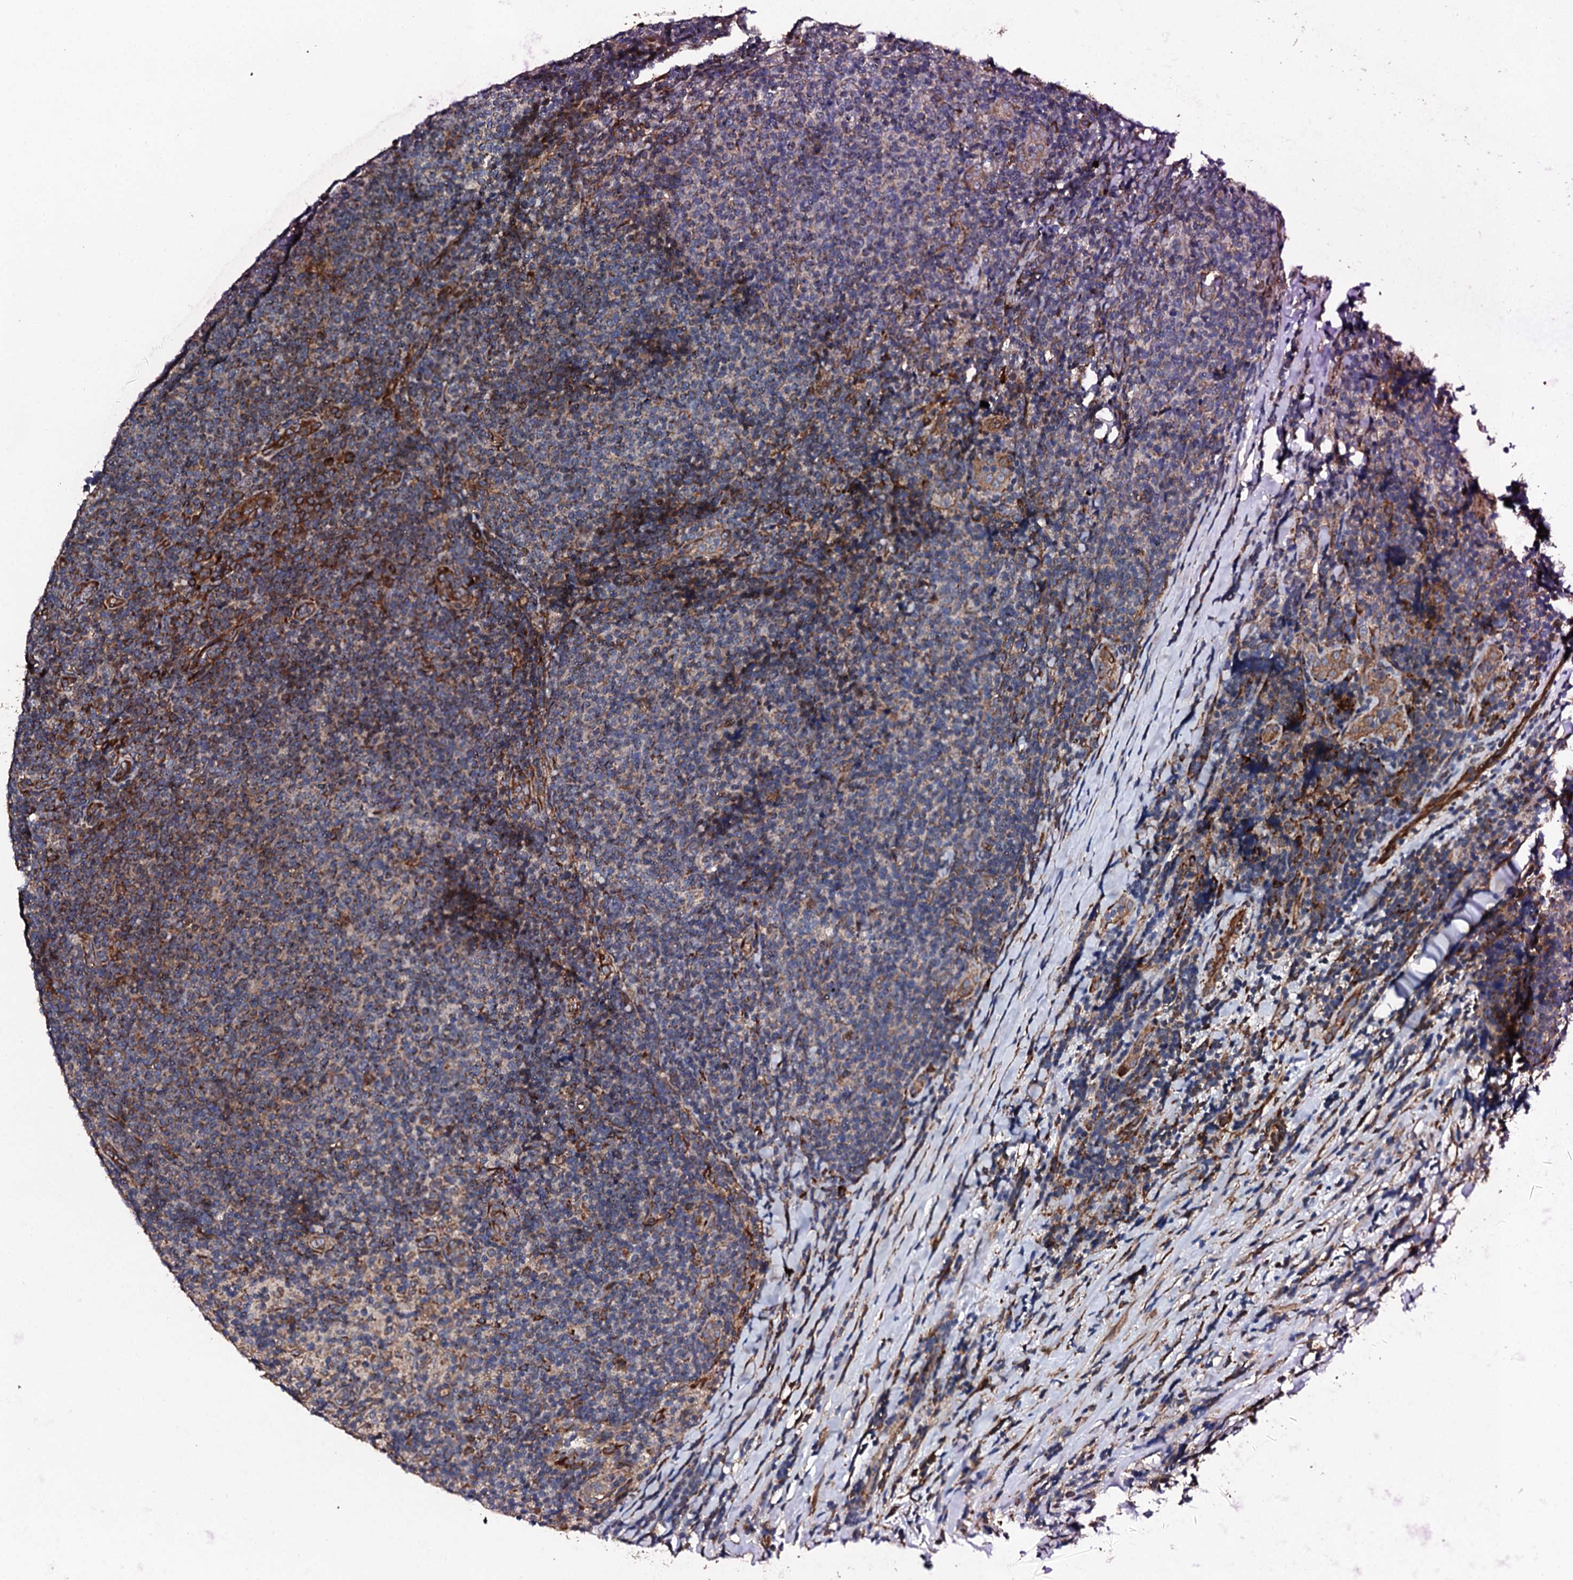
{"staining": {"intensity": "moderate", "quantity": "25%-75%", "location": "cytoplasmic/membranous"}, "tissue": "lymphoma", "cell_type": "Tumor cells", "image_type": "cancer", "snomed": [{"axis": "morphology", "description": "Malignant lymphoma, non-Hodgkin's type, Low grade"}, {"axis": "topography", "description": "Lymph node"}], "caption": "Immunohistochemical staining of human low-grade malignant lymphoma, non-Hodgkin's type reveals moderate cytoplasmic/membranous protein positivity in approximately 25%-75% of tumor cells. Immunohistochemistry (ihc) stains the protein in brown and the nuclei are stained blue.", "gene": "LIPT2", "patient": {"sex": "male", "age": 66}}